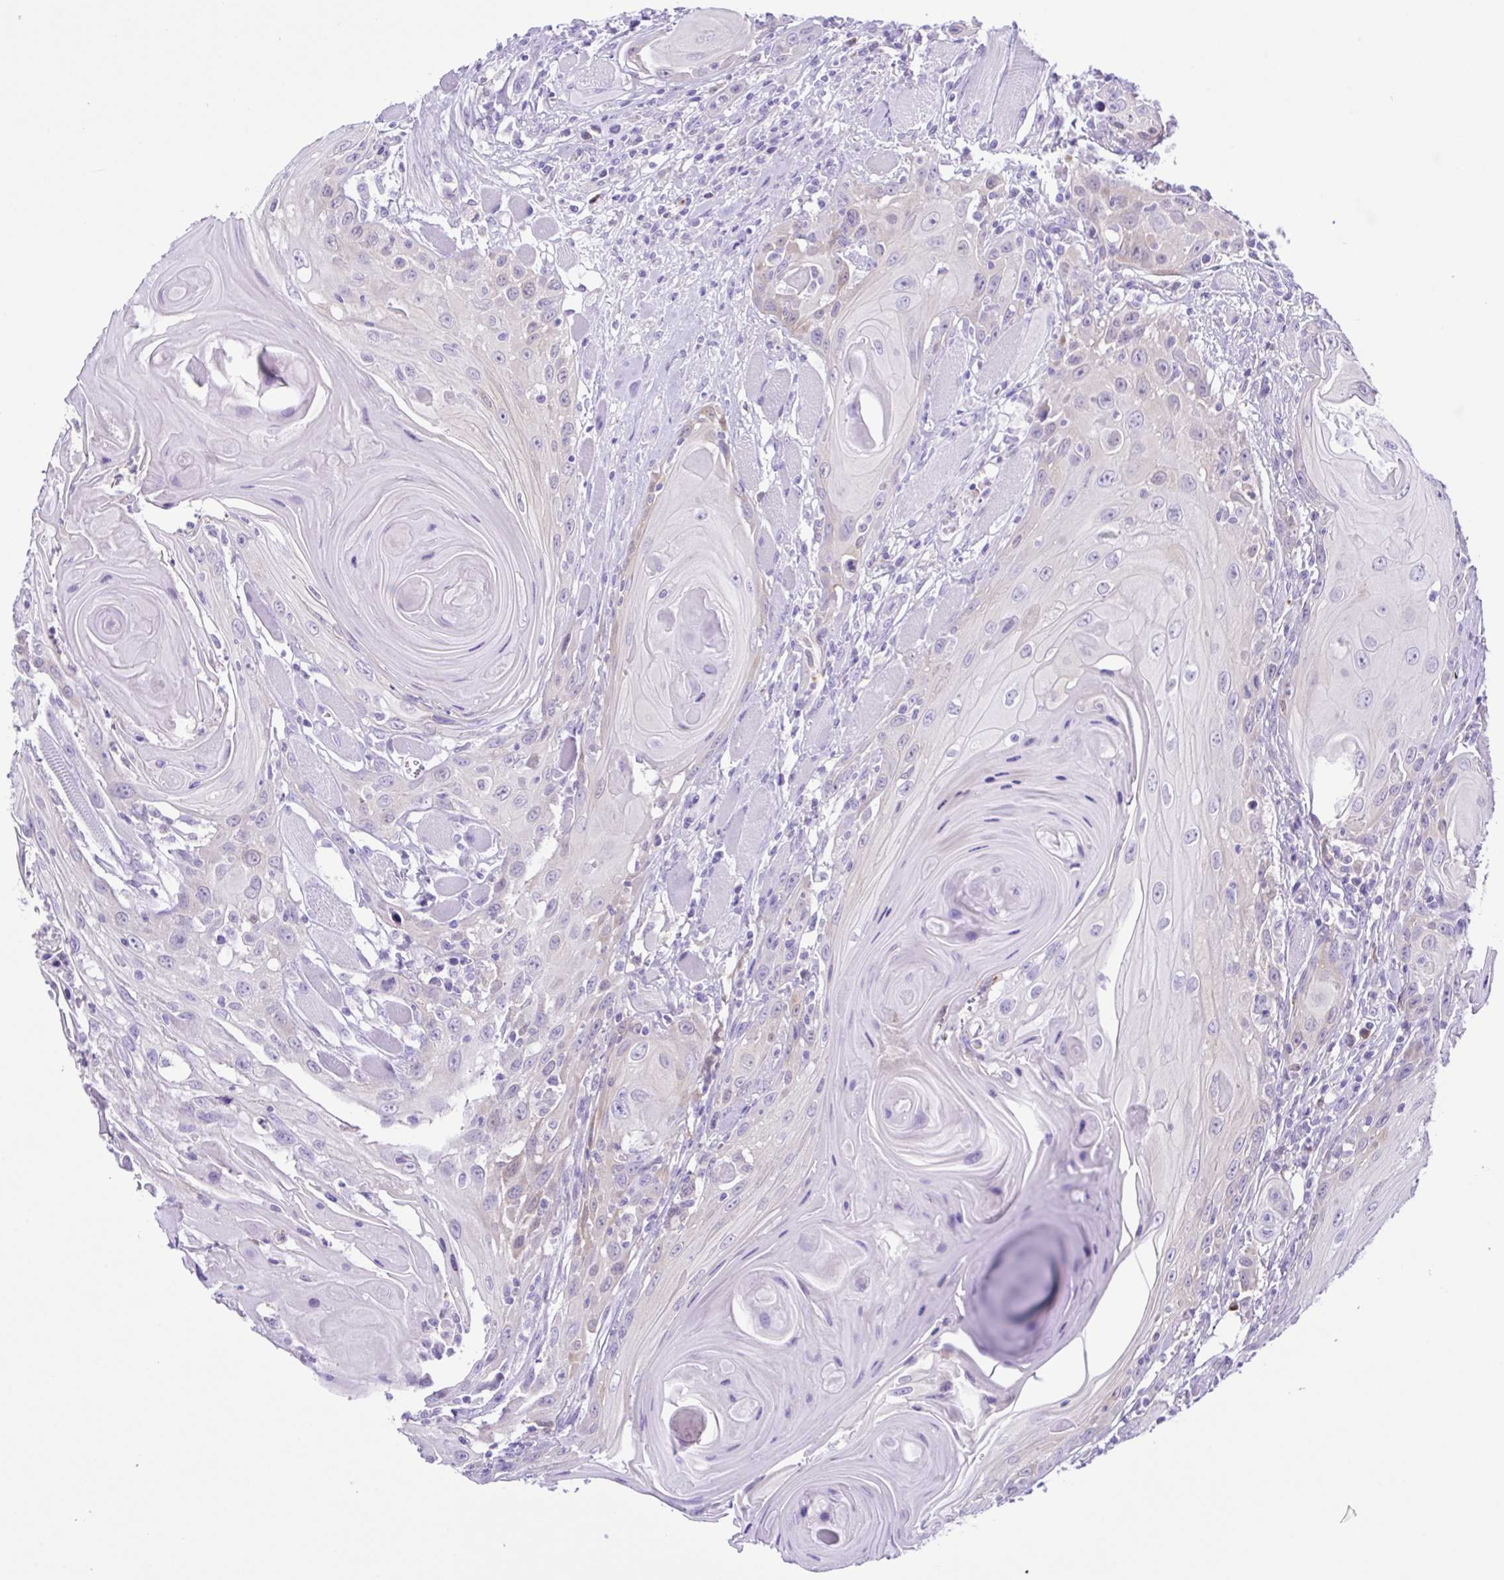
{"staining": {"intensity": "negative", "quantity": "none", "location": "none"}, "tissue": "head and neck cancer", "cell_type": "Tumor cells", "image_type": "cancer", "snomed": [{"axis": "morphology", "description": "Squamous cell carcinoma, NOS"}, {"axis": "topography", "description": "Head-Neck"}], "caption": "Immunohistochemistry image of human squamous cell carcinoma (head and neck) stained for a protein (brown), which demonstrates no positivity in tumor cells.", "gene": "GPR17", "patient": {"sex": "female", "age": 80}}